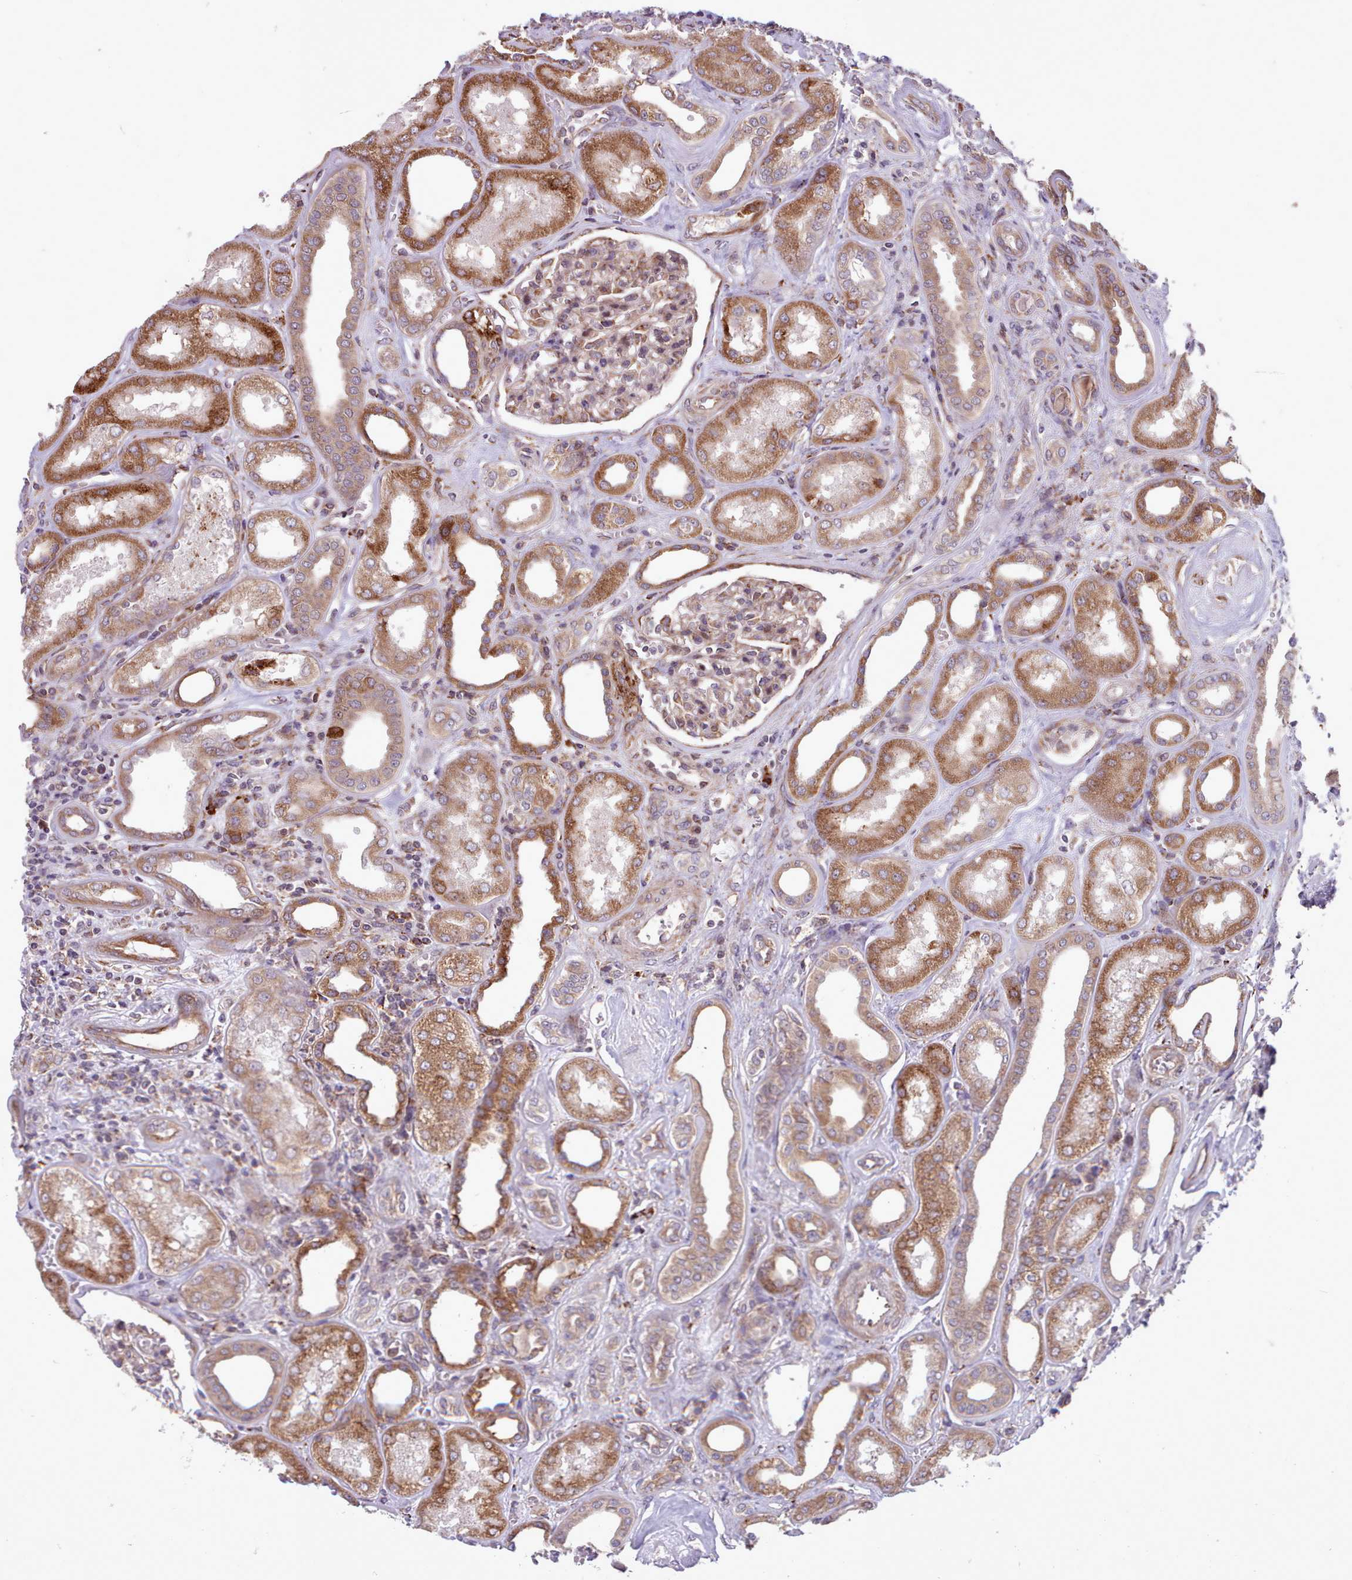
{"staining": {"intensity": "moderate", "quantity": "25%-75%", "location": "cytoplasmic/membranous"}, "tissue": "kidney", "cell_type": "Cells in glomeruli", "image_type": "normal", "snomed": [{"axis": "morphology", "description": "Normal tissue, NOS"}, {"axis": "morphology", "description": "Adenocarcinoma, NOS"}, {"axis": "topography", "description": "Kidney"}], "caption": "Protein positivity by immunohistochemistry (IHC) demonstrates moderate cytoplasmic/membranous staining in approximately 25%-75% of cells in glomeruli in benign kidney.", "gene": "TTLL3", "patient": {"sex": "female", "age": 68}}